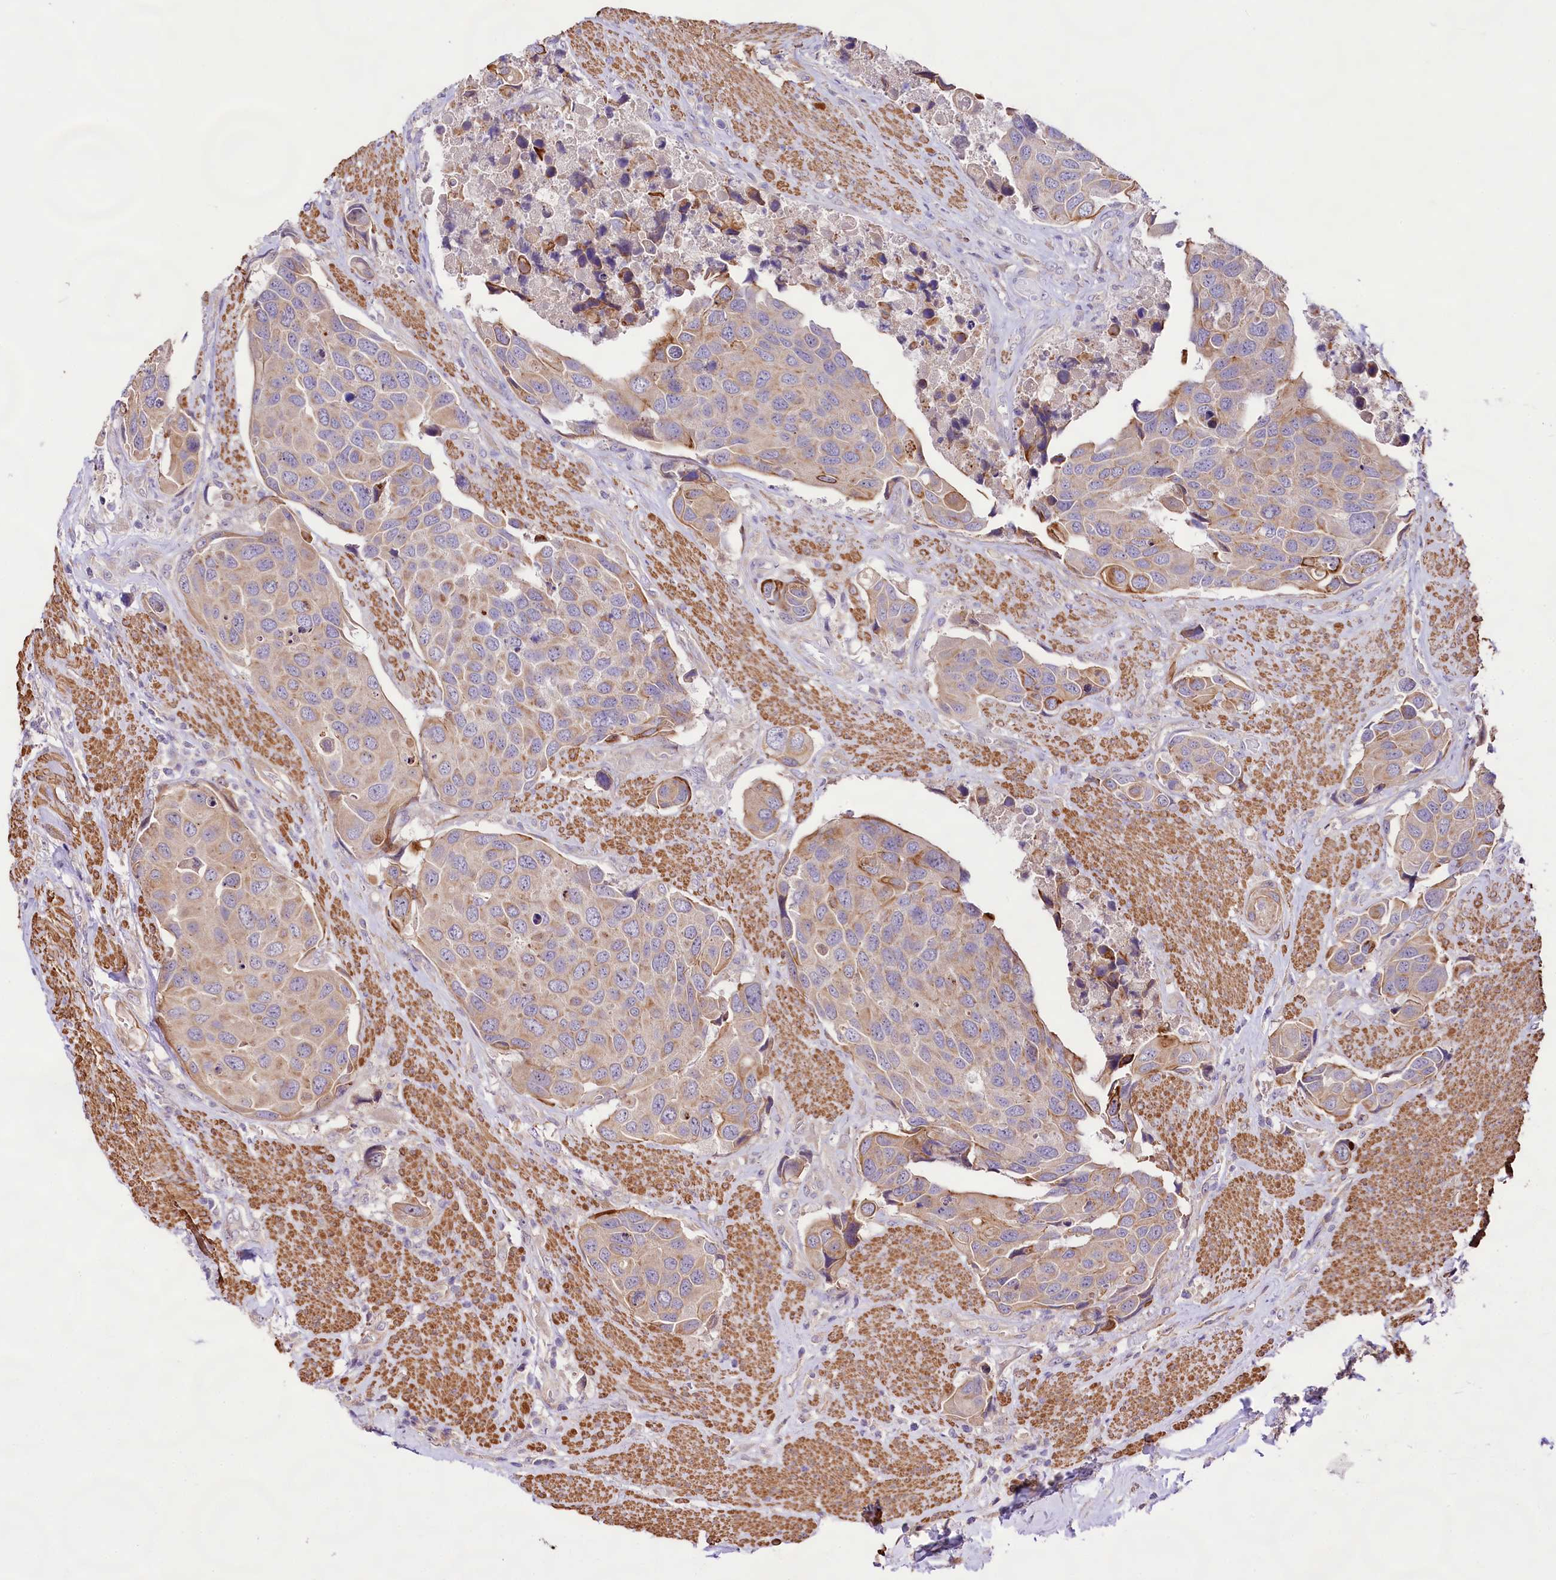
{"staining": {"intensity": "moderate", "quantity": "<25%", "location": "cytoplasmic/membranous"}, "tissue": "urothelial cancer", "cell_type": "Tumor cells", "image_type": "cancer", "snomed": [{"axis": "morphology", "description": "Urothelial carcinoma, High grade"}, {"axis": "topography", "description": "Urinary bladder"}], "caption": "Immunohistochemistry (IHC) (DAB) staining of human high-grade urothelial carcinoma shows moderate cytoplasmic/membranous protein expression in about <25% of tumor cells.", "gene": "VPS11", "patient": {"sex": "male", "age": 74}}